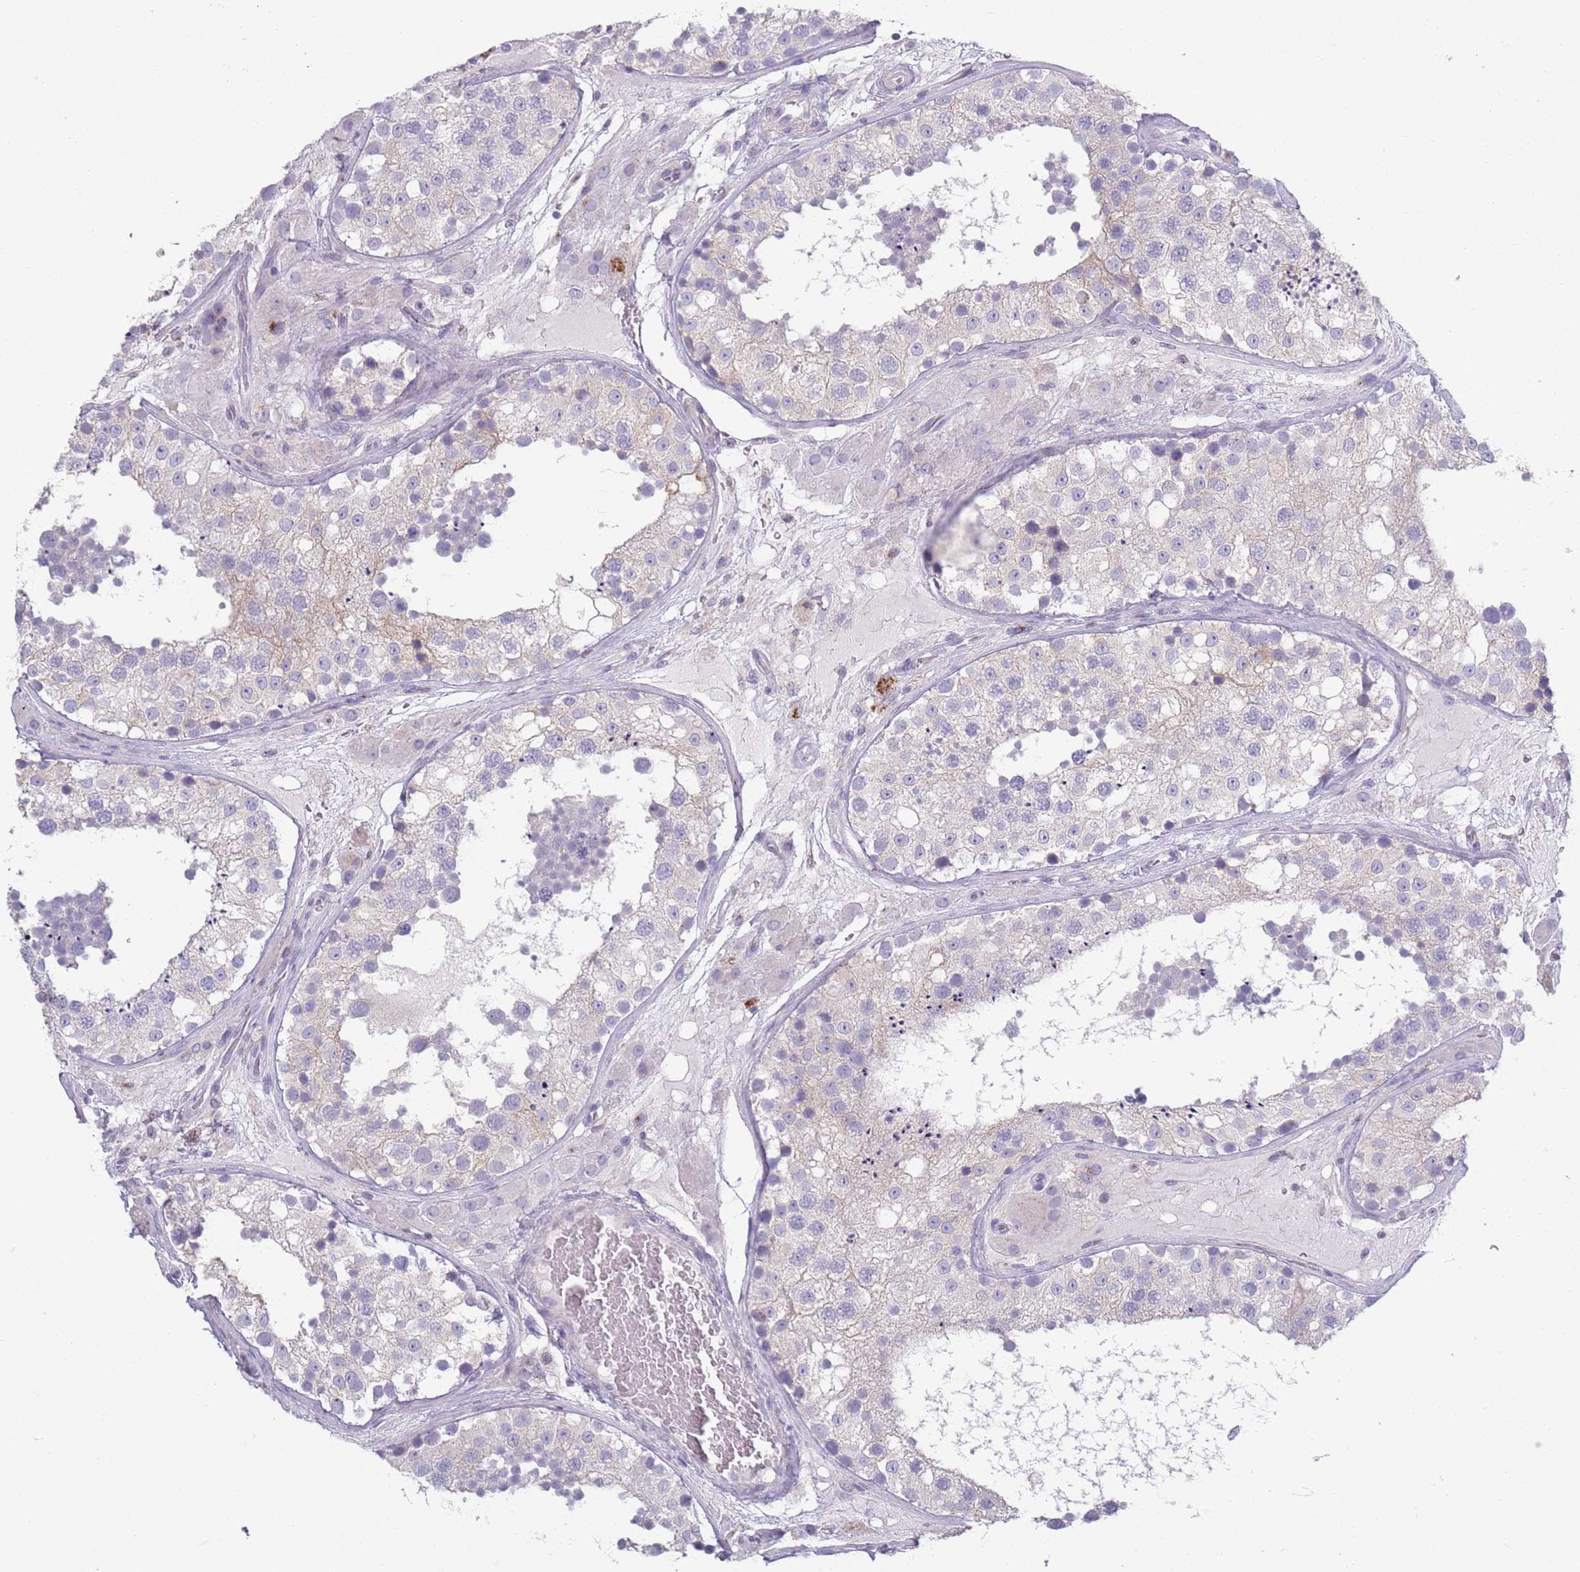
{"staining": {"intensity": "negative", "quantity": "none", "location": "none"}, "tissue": "testis", "cell_type": "Cells in seminiferous ducts", "image_type": "normal", "snomed": [{"axis": "morphology", "description": "Normal tissue, NOS"}, {"axis": "topography", "description": "Testis"}], "caption": "A histopathology image of human testis is negative for staining in cells in seminiferous ducts. (Stains: DAB immunohistochemistry (IHC) with hematoxylin counter stain, Microscopy: brightfield microscopy at high magnification).", "gene": "ACSBG1", "patient": {"sex": "male", "age": 26}}